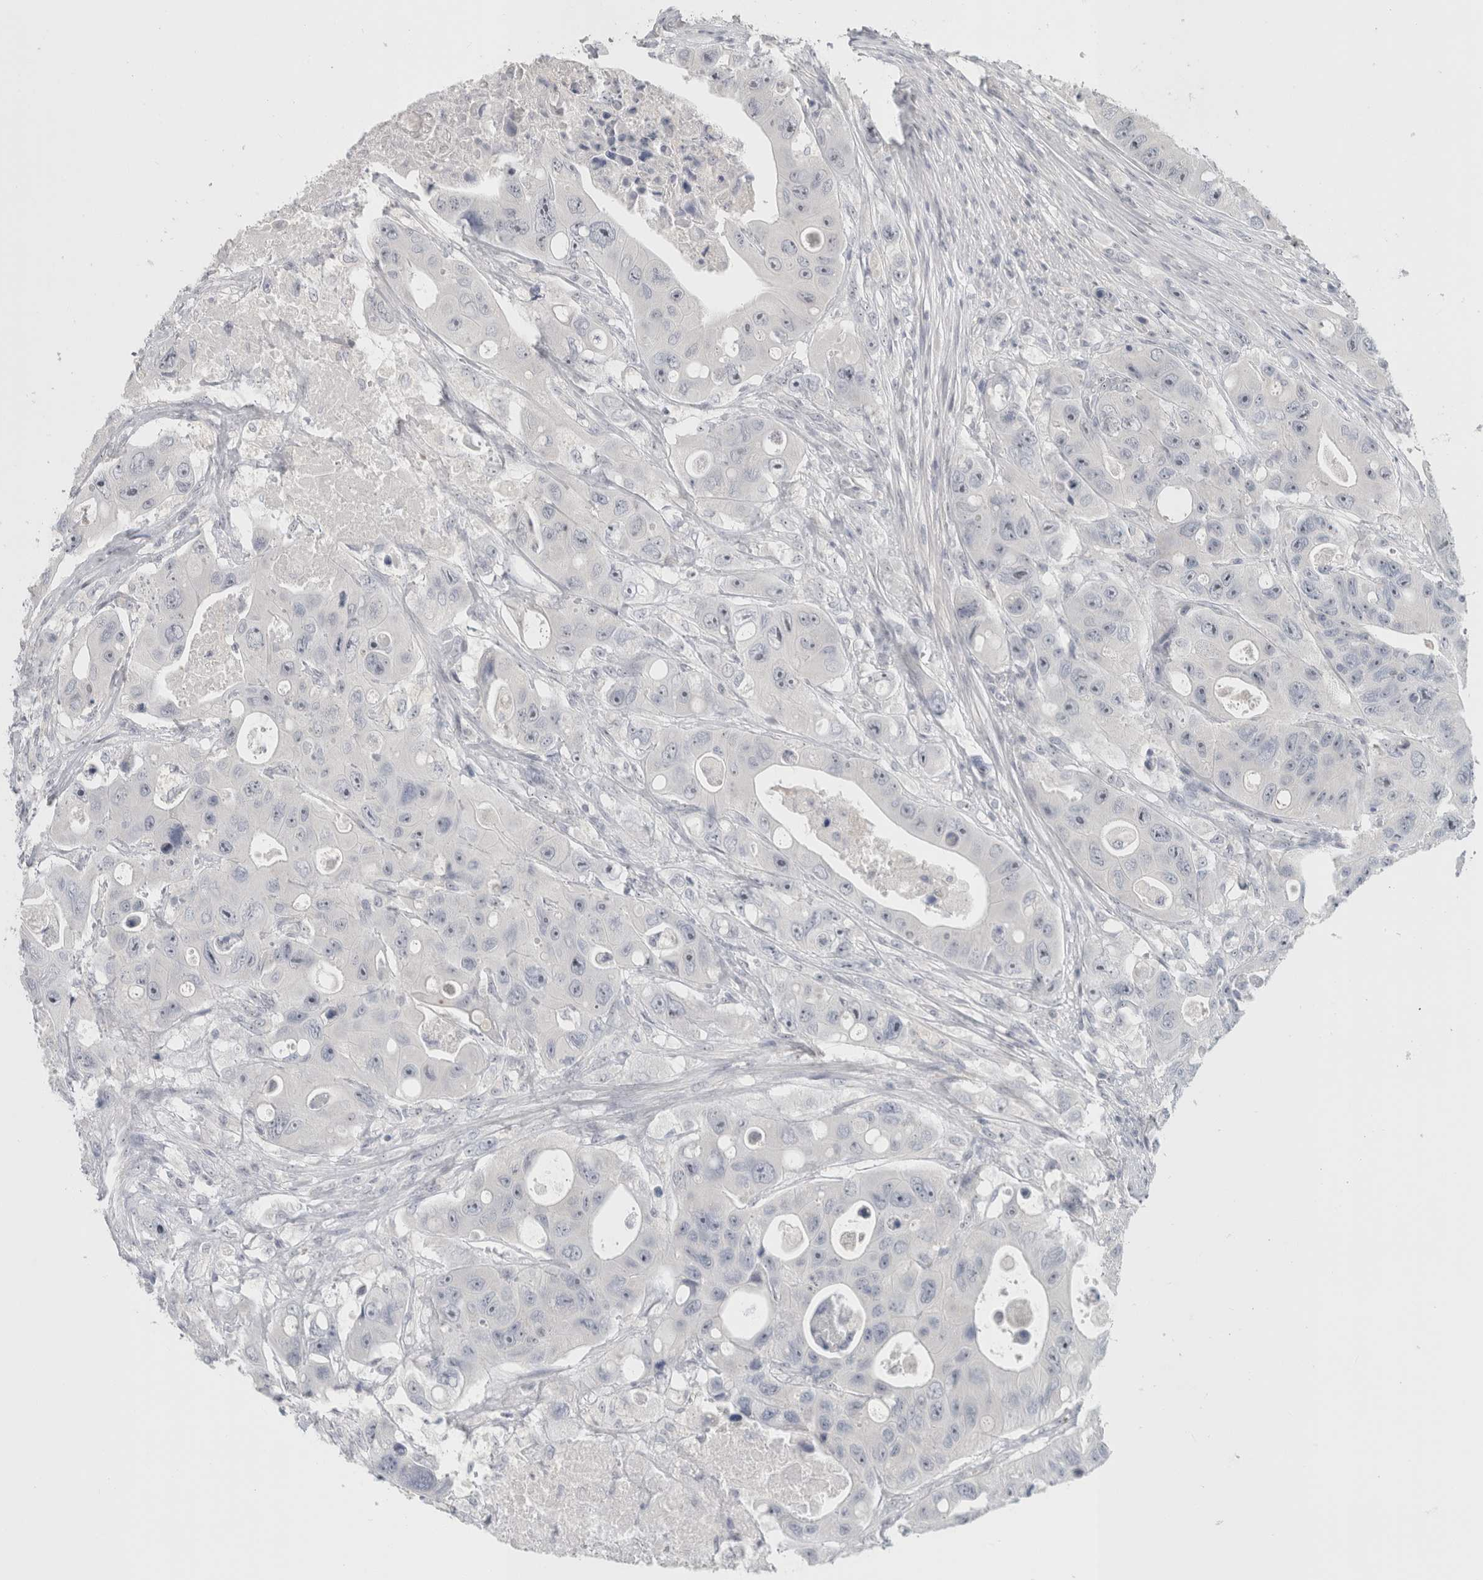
{"staining": {"intensity": "negative", "quantity": "none", "location": "none"}, "tissue": "colorectal cancer", "cell_type": "Tumor cells", "image_type": "cancer", "snomed": [{"axis": "morphology", "description": "Adenocarcinoma, NOS"}, {"axis": "topography", "description": "Colon"}], "caption": "Immunohistochemistry (IHC) of human colorectal cancer (adenocarcinoma) shows no expression in tumor cells.", "gene": "FMR1NB", "patient": {"sex": "female", "age": 46}}